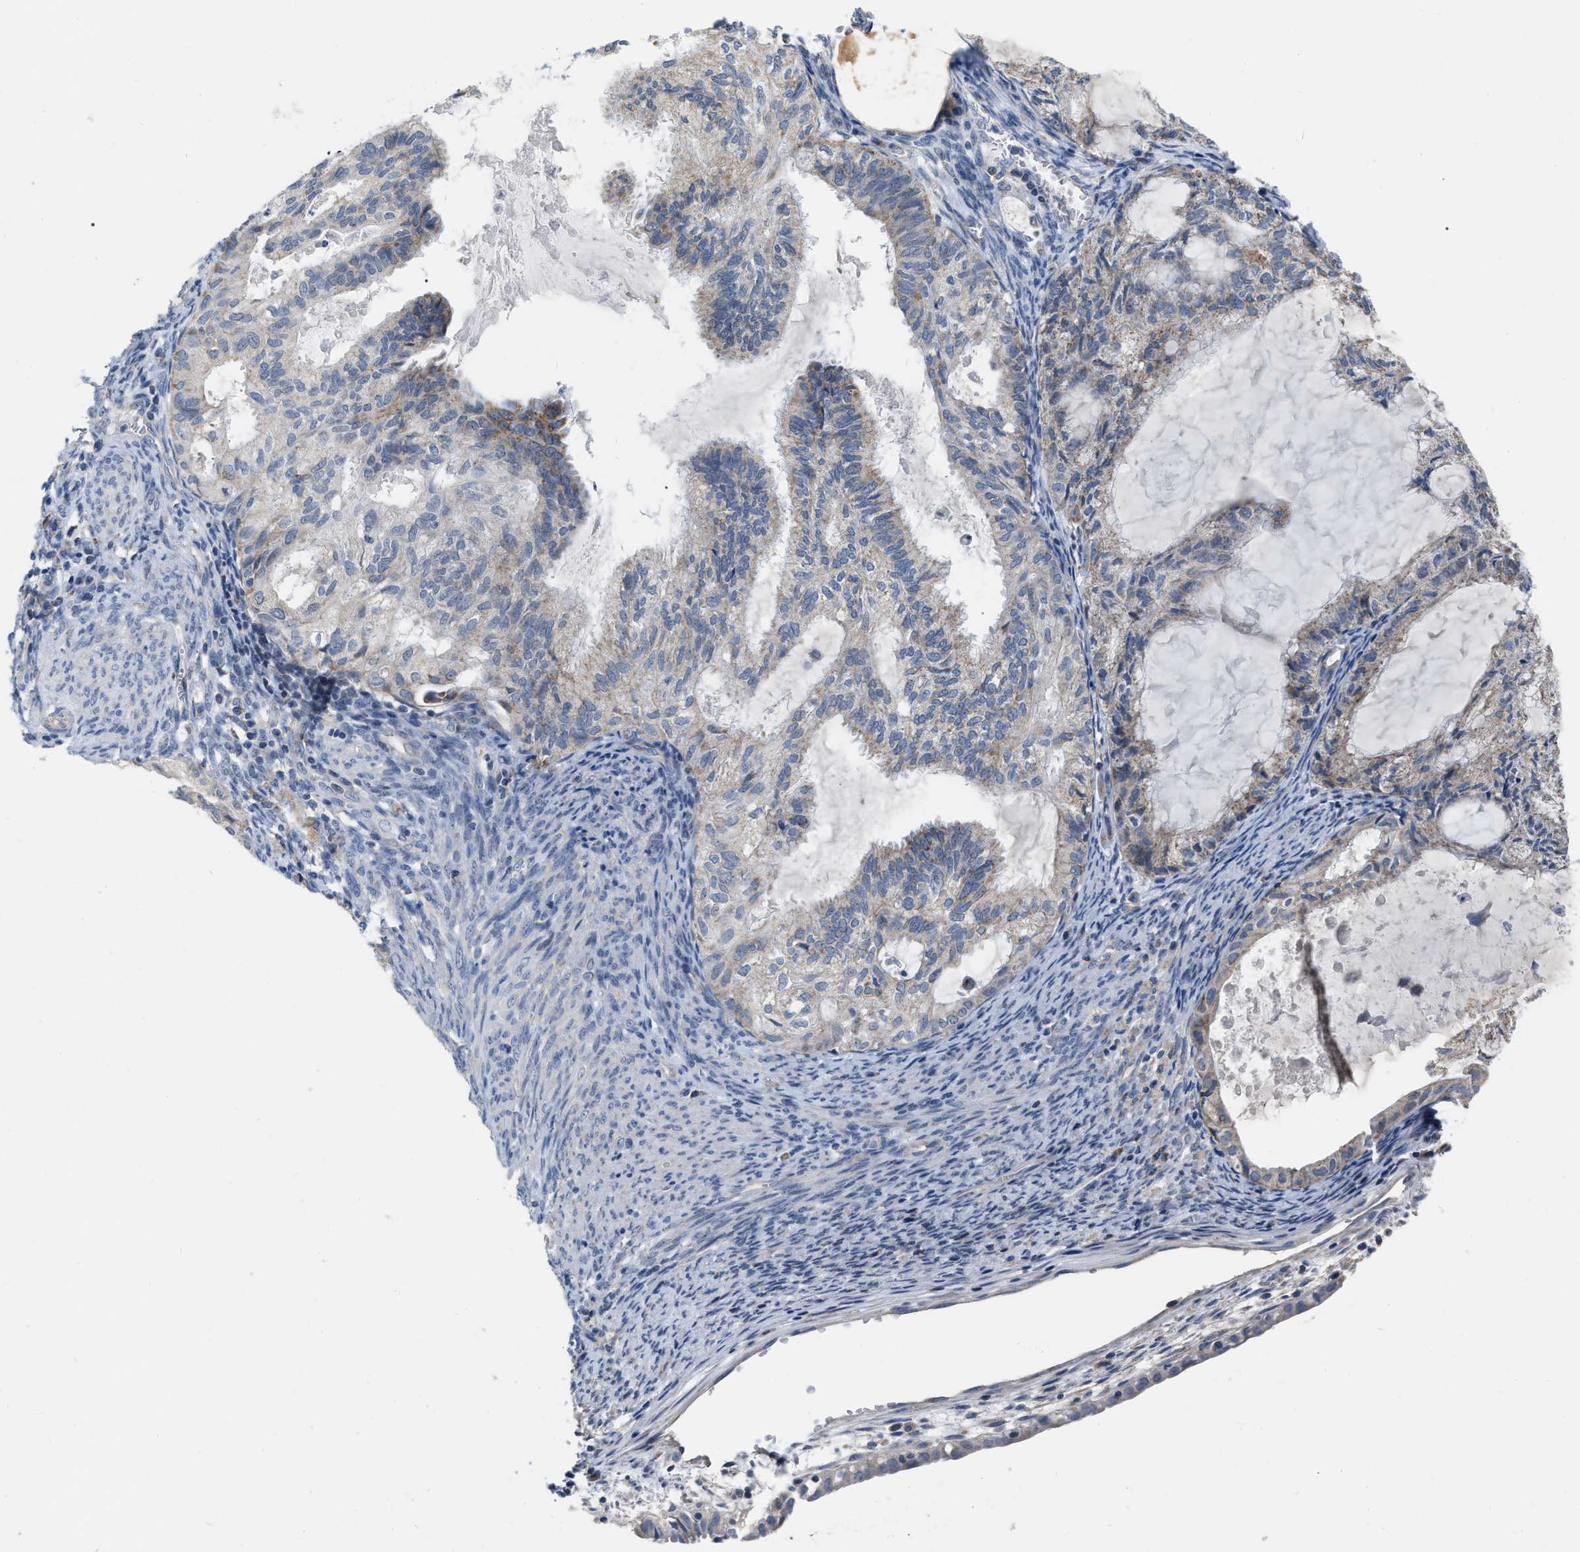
{"staining": {"intensity": "weak", "quantity": "<25%", "location": "cytoplasmic/membranous"}, "tissue": "cervical cancer", "cell_type": "Tumor cells", "image_type": "cancer", "snomed": [{"axis": "morphology", "description": "Normal tissue, NOS"}, {"axis": "morphology", "description": "Adenocarcinoma, NOS"}, {"axis": "topography", "description": "Cervix"}, {"axis": "topography", "description": "Endometrium"}], "caption": "High power microscopy micrograph of an immunohistochemistry histopathology image of adenocarcinoma (cervical), revealing no significant positivity in tumor cells.", "gene": "DDX56", "patient": {"sex": "female", "age": 86}}